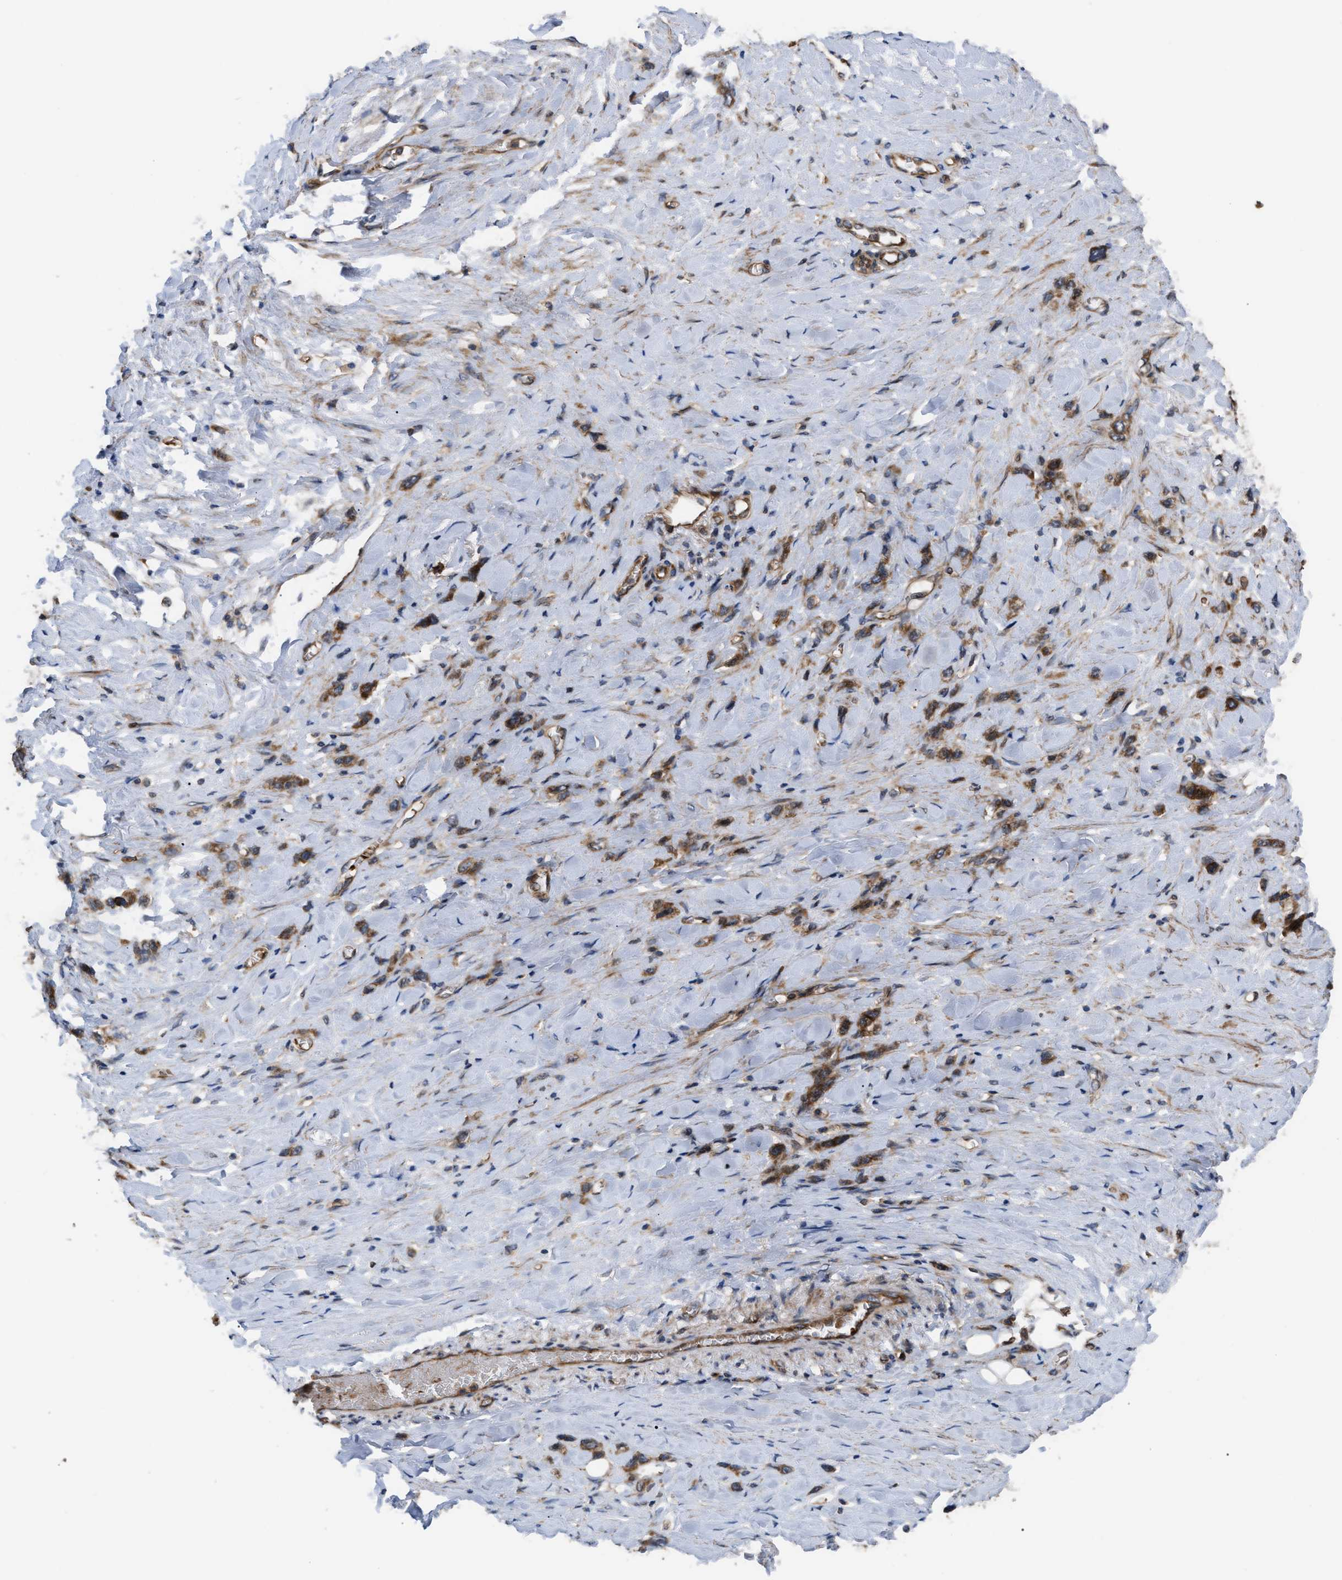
{"staining": {"intensity": "moderate", "quantity": ">75%", "location": "cytoplasmic/membranous"}, "tissue": "stomach cancer", "cell_type": "Tumor cells", "image_type": "cancer", "snomed": [{"axis": "morphology", "description": "Normal tissue, NOS"}, {"axis": "morphology", "description": "Adenocarcinoma, NOS"}, {"axis": "morphology", "description": "Adenocarcinoma, High grade"}, {"axis": "topography", "description": "Stomach, upper"}, {"axis": "topography", "description": "Stomach"}], "caption": "The photomicrograph reveals immunohistochemical staining of stomach adenocarcinoma (high-grade). There is moderate cytoplasmic/membranous positivity is present in approximately >75% of tumor cells. The protein of interest is shown in brown color, while the nuclei are stained blue.", "gene": "STAU1", "patient": {"sex": "female", "age": 65}}